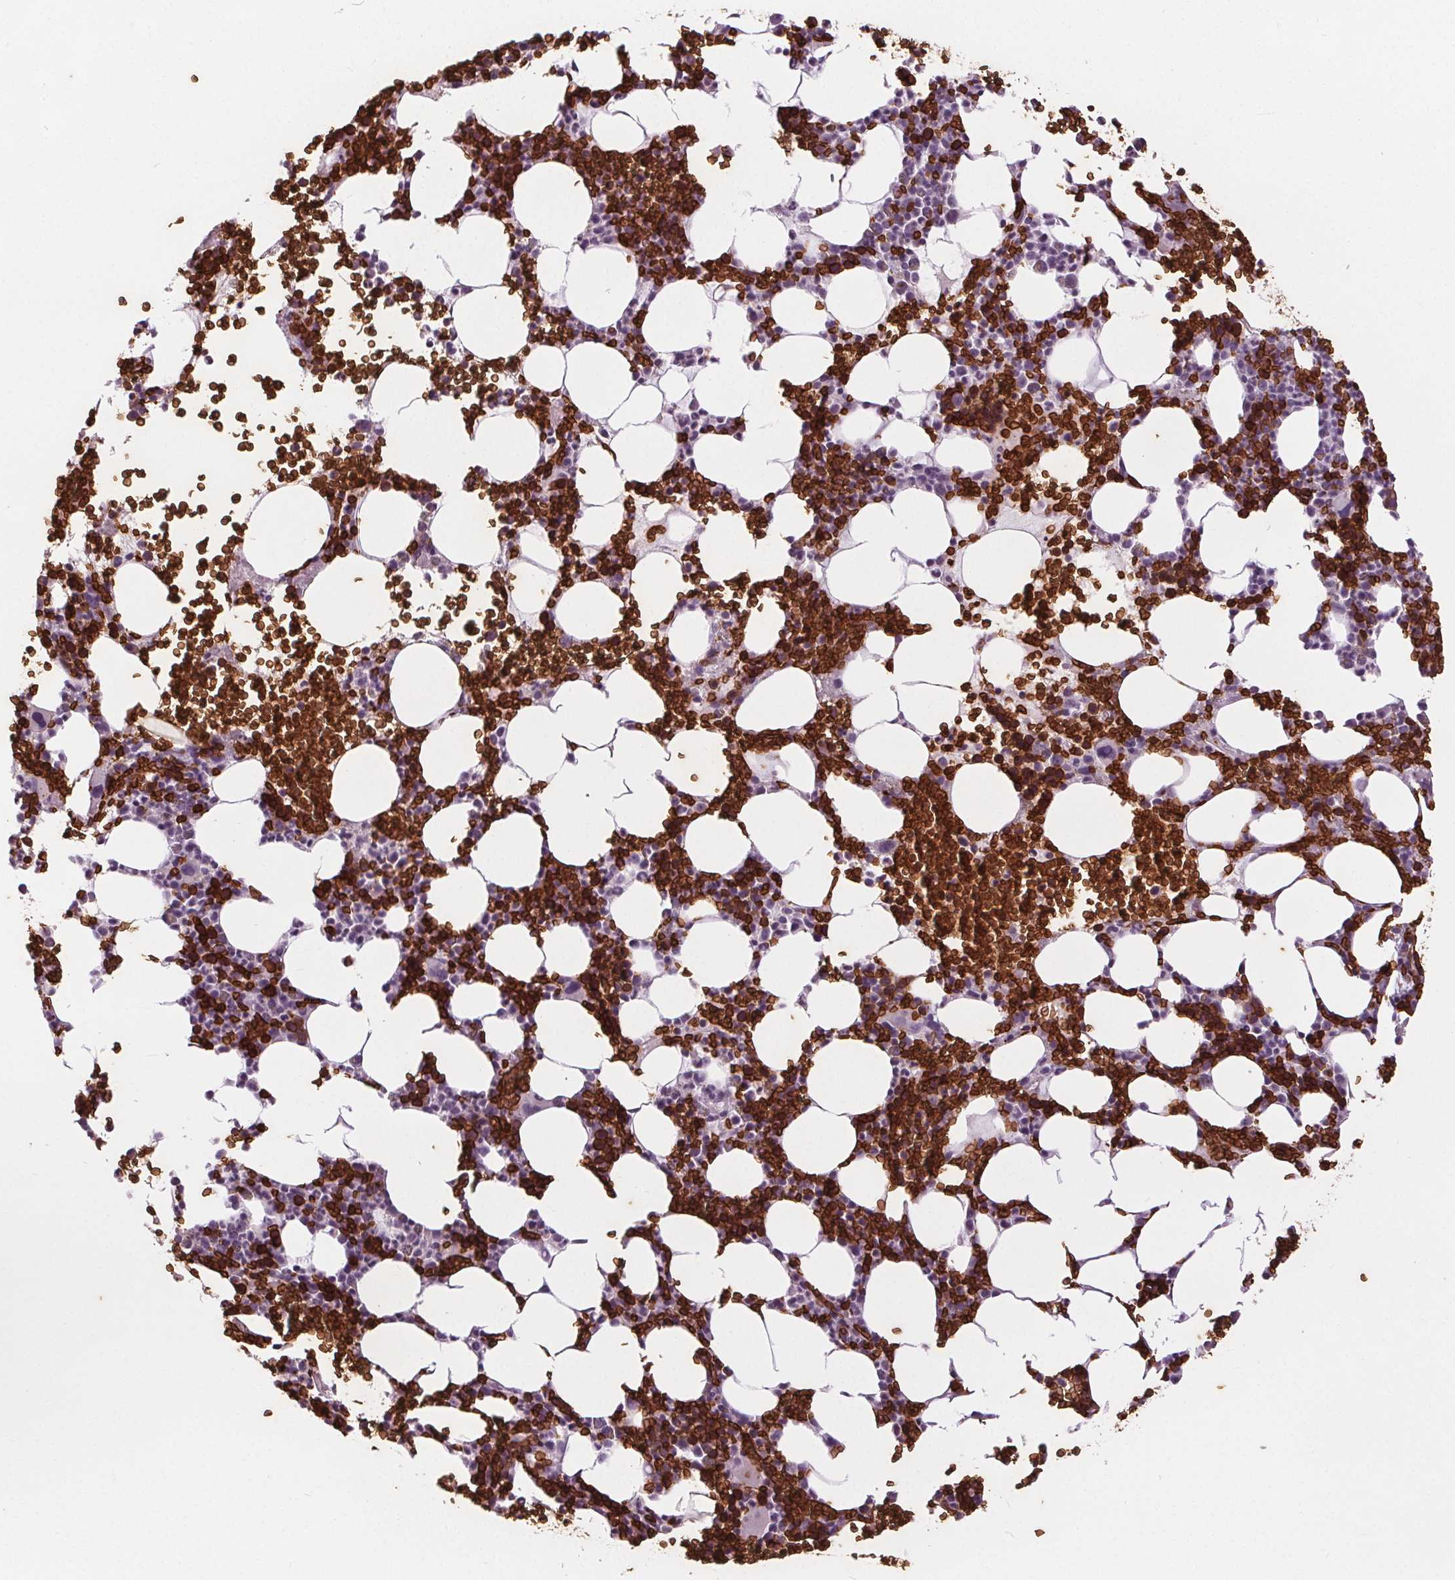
{"staining": {"intensity": "negative", "quantity": "none", "location": "none"}, "tissue": "bone marrow", "cell_type": "Hematopoietic cells", "image_type": "normal", "snomed": [{"axis": "morphology", "description": "Normal tissue, NOS"}, {"axis": "topography", "description": "Bone marrow"}], "caption": "This is a micrograph of immunohistochemistry (IHC) staining of normal bone marrow, which shows no staining in hematopoietic cells.", "gene": "SLC4A1", "patient": {"sex": "male", "age": 82}}